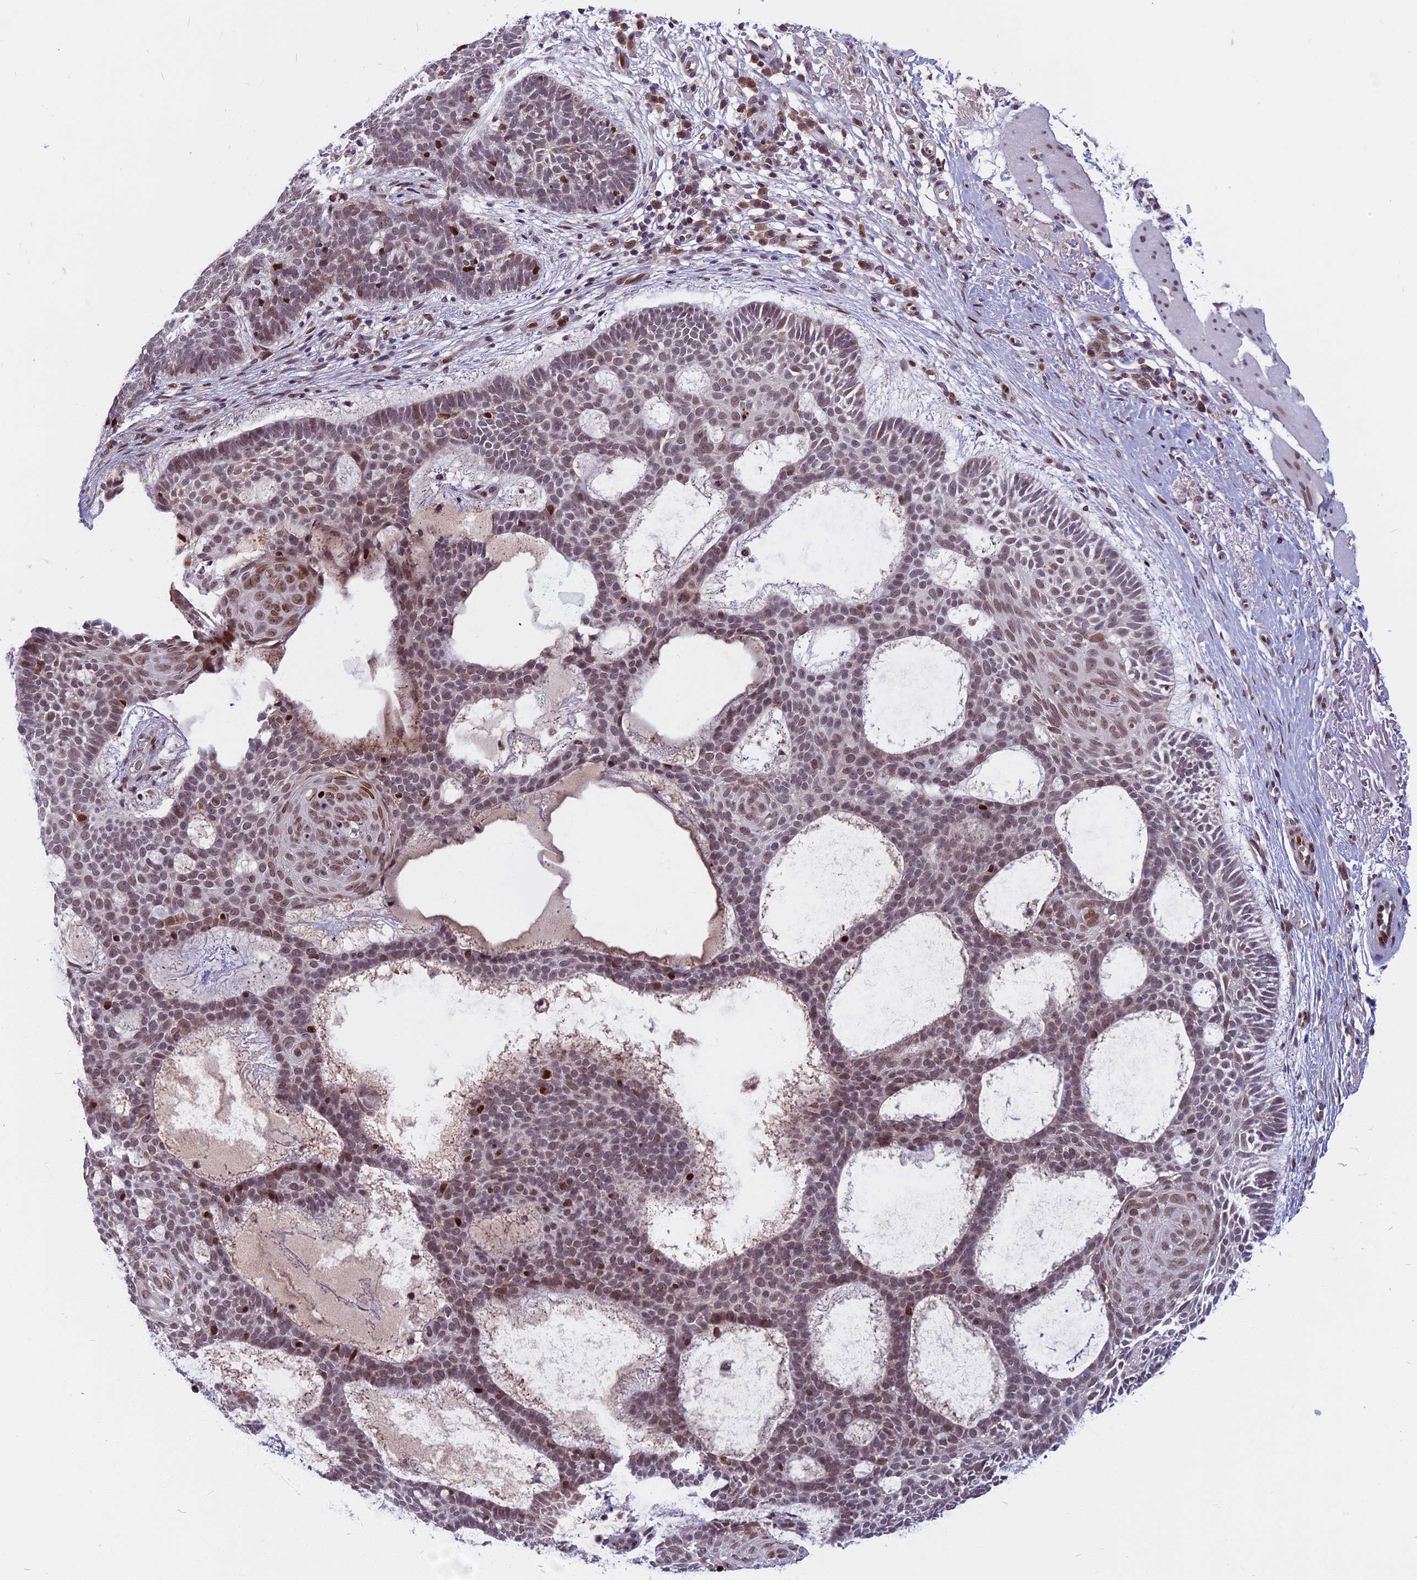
{"staining": {"intensity": "weak", "quantity": "25%-75%", "location": "nuclear"}, "tissue": "skin cancer", "cell_type": "Tumor cells", "image_type": "cancer", "snomed": [{"axis": "morphology", "description": "Basal cell carcinoma"}, {"axis": "topography", "description": "Skin"}], "caption": "Brown immunohistochemical staining in skin basal cell carcinoma exhibits weak nuclear positivity in approximately 25%-75% of tumor cells.", "gene": "CDC7", "patient": {"sex": "male", "age": 85}}